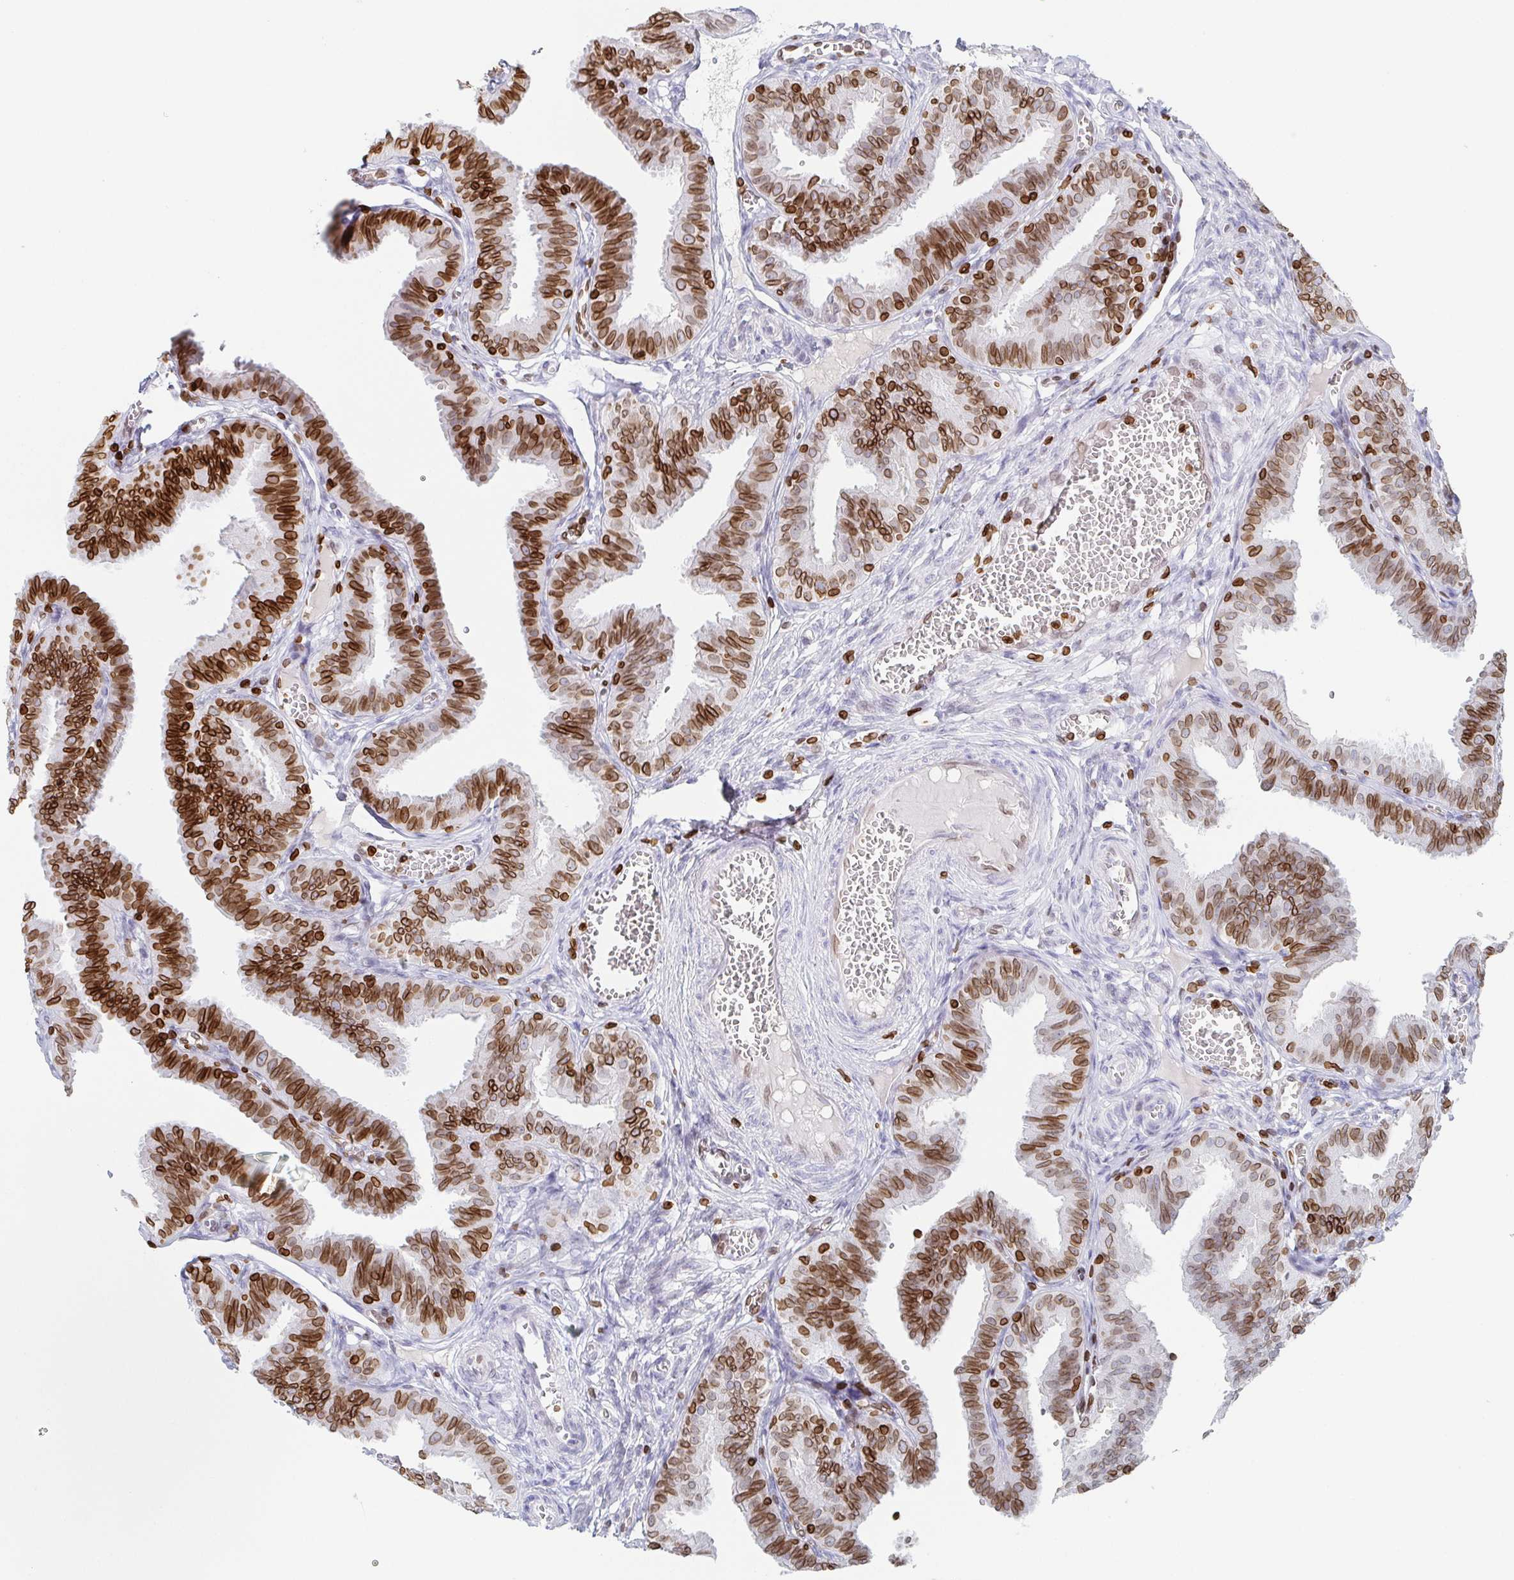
{"staining": {"intensity": "strong", "quantity": ">75%", "location": "cytoplasmic/membranous,nuclear"}, "tissue": "fallopian tube", "cell_type": "Glandular cells", "image_type": "normal", "snomed": [{"axis": "morphology", "description": "Normal tissue, NOS"}, {"axis": "topography", "description": "Fallopian tube"}], "caption": "Immunohistochemical staining of normal human fallopian tube shows high levels of strong cytoplasmic/membranous,nuclear staining in approximately >75% of glandular cells.", "gene": "BTBD7", "patient": {"sex": "female", "age": 25}}